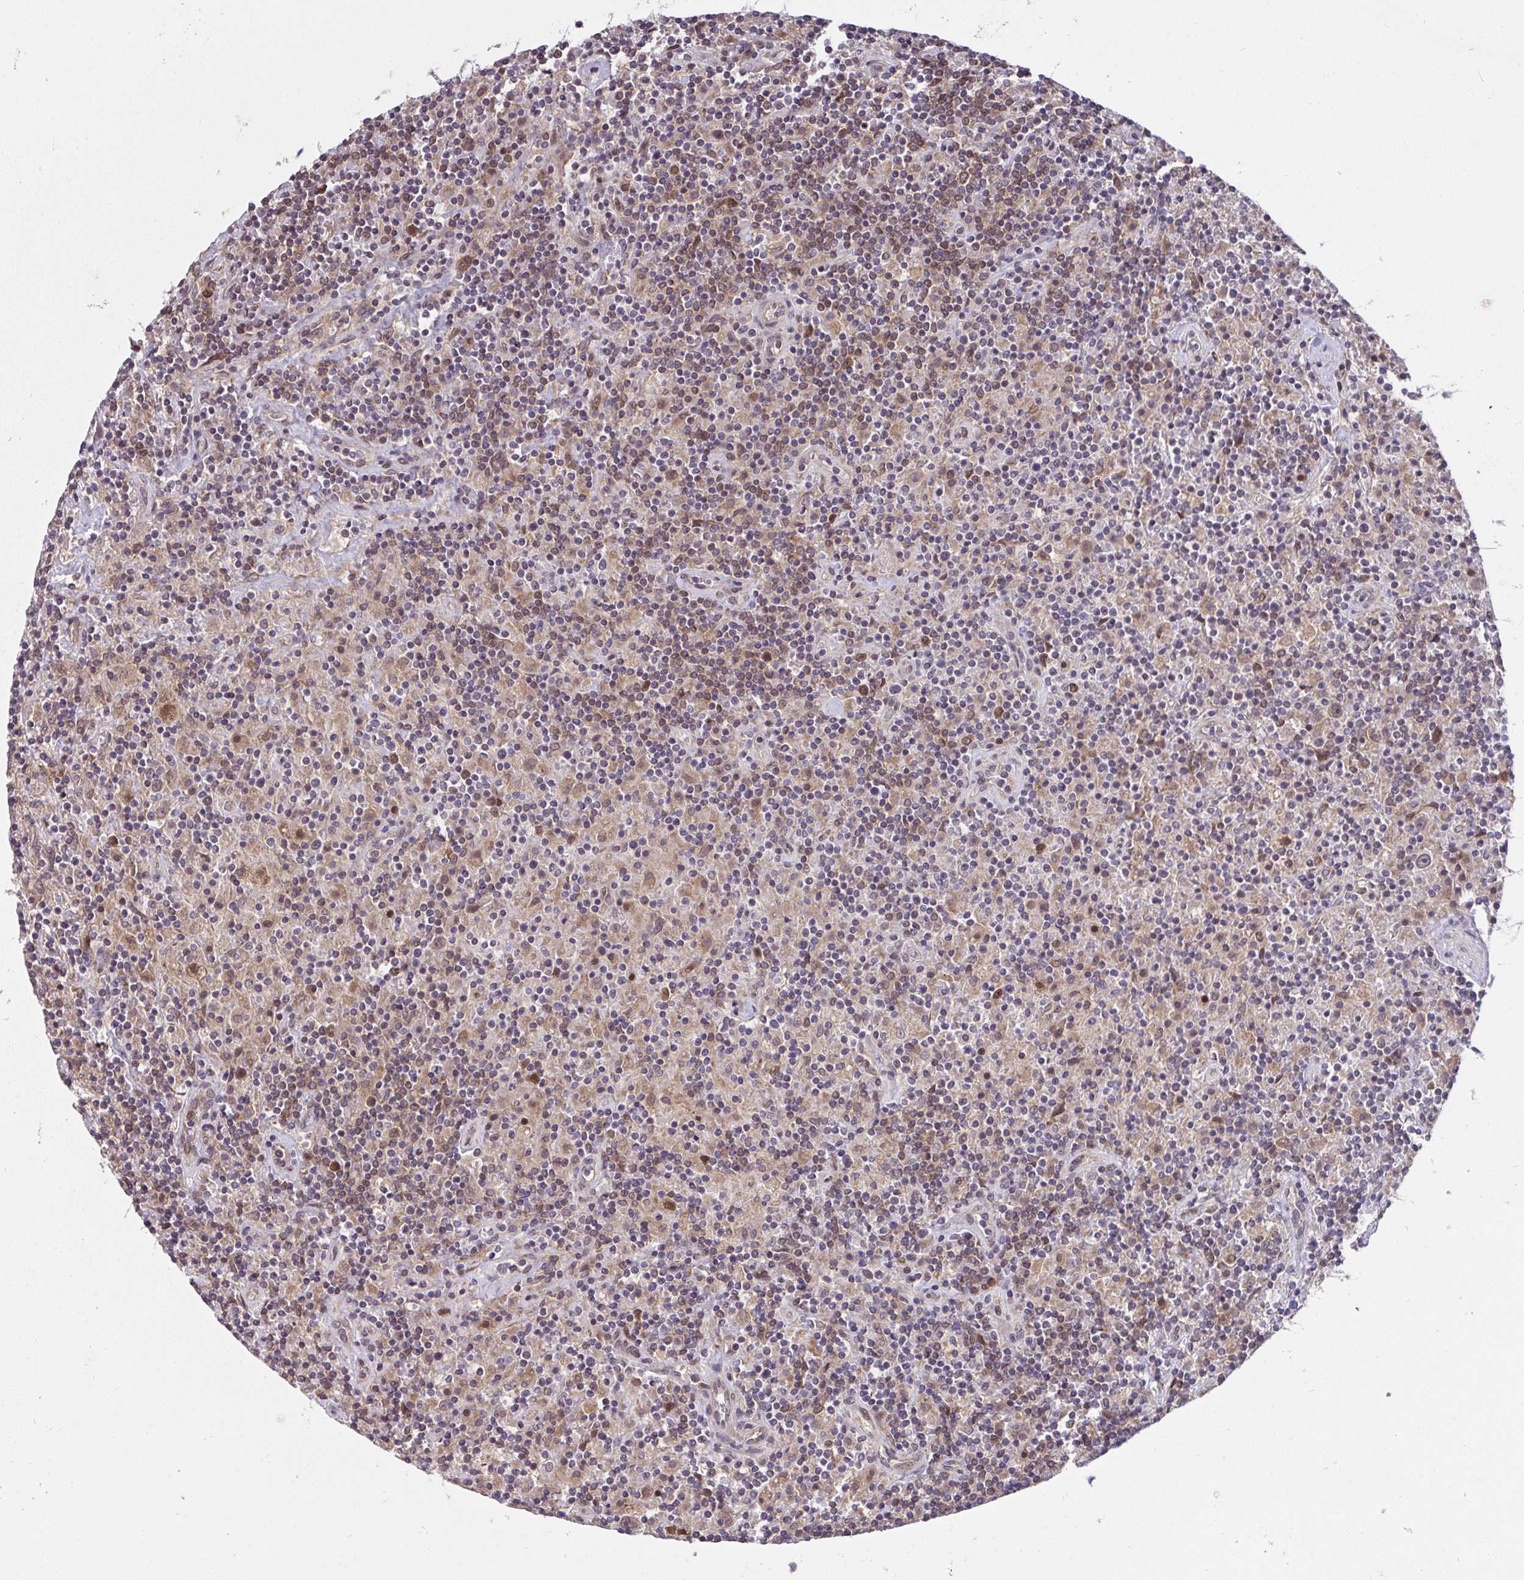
{"staining": {"intensity": "moderate", "quantity": ">75%", "location": "cytoplasmic/membranous,nuclear"}, "tissue": "lymphoma", "cell_type": "Tumor cells", "image_type": "cancer", "snomed": [{"axis": "morphology", "description": "Hodgkin's disease, NOS"}, {"axis": "topography", "description": "Lymph node"}], "caption": "Immunohistochemical staining of Hodgkin's disease demonstrates moderate cytoplasmic/membranous and nuclear protein expression in about >75% of tumor cells.", "gene": "RDH14", "patient": {"sex": "male", "age": 70}}